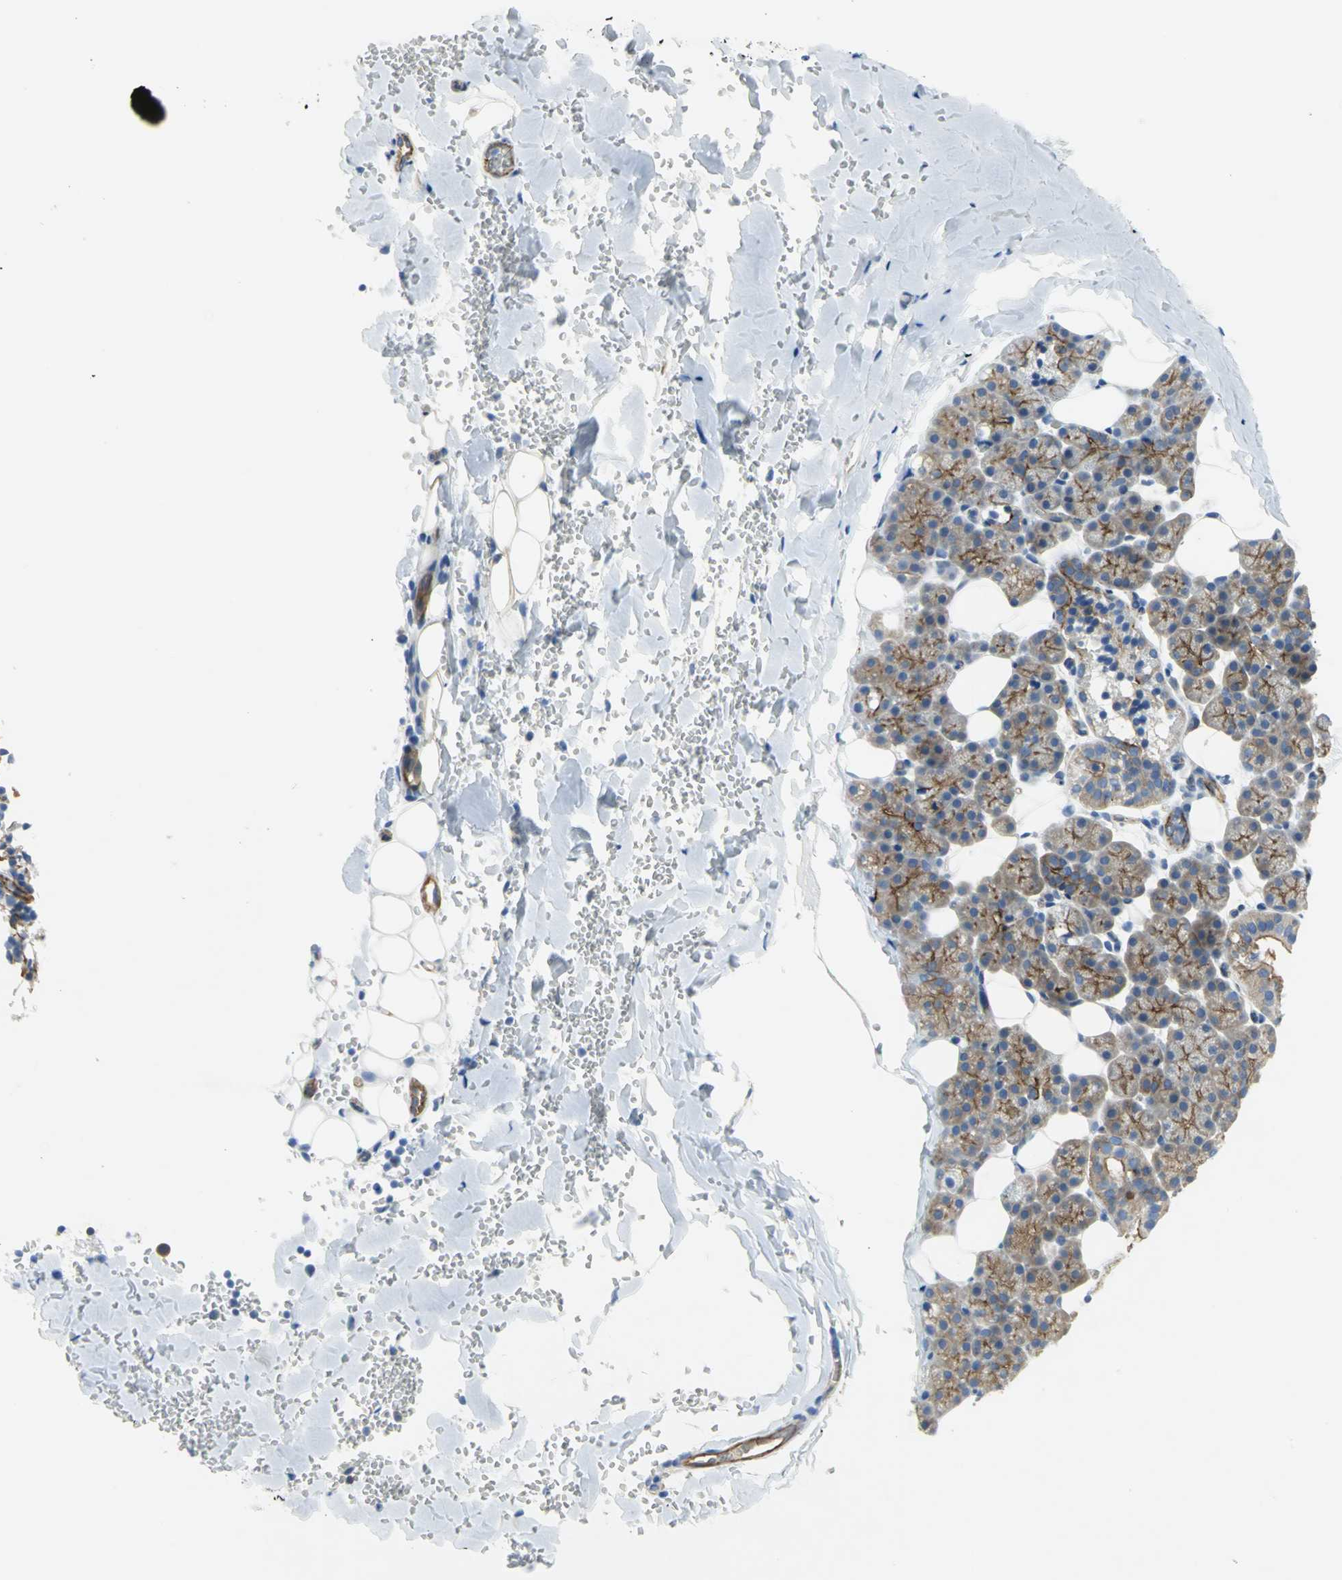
{"staining": {"intensity": "moderate", "quantity": ">75%", "location": "cytoplasmic/membranous"}, "tissue": "salivary gland", "cell_type": "Glandular cells", "image_type": "normal", "snomed": [{"axis": "morphology", "description": "Normal tissue, NOS"}, {"axis": "topography", "description": "Lymph node"}, {"axis": "topography", "description": "Salivary gland"}], "caption": "A high-resolution micrograph shows immunohistochemistry (IHC) staining of normal salivary gland, which reveals moderate cytoplasmic/membranous expression in approximately >75% of glandular cells.", "gene": "FLNB", "patient": {"sex": "male", "age": 8}}